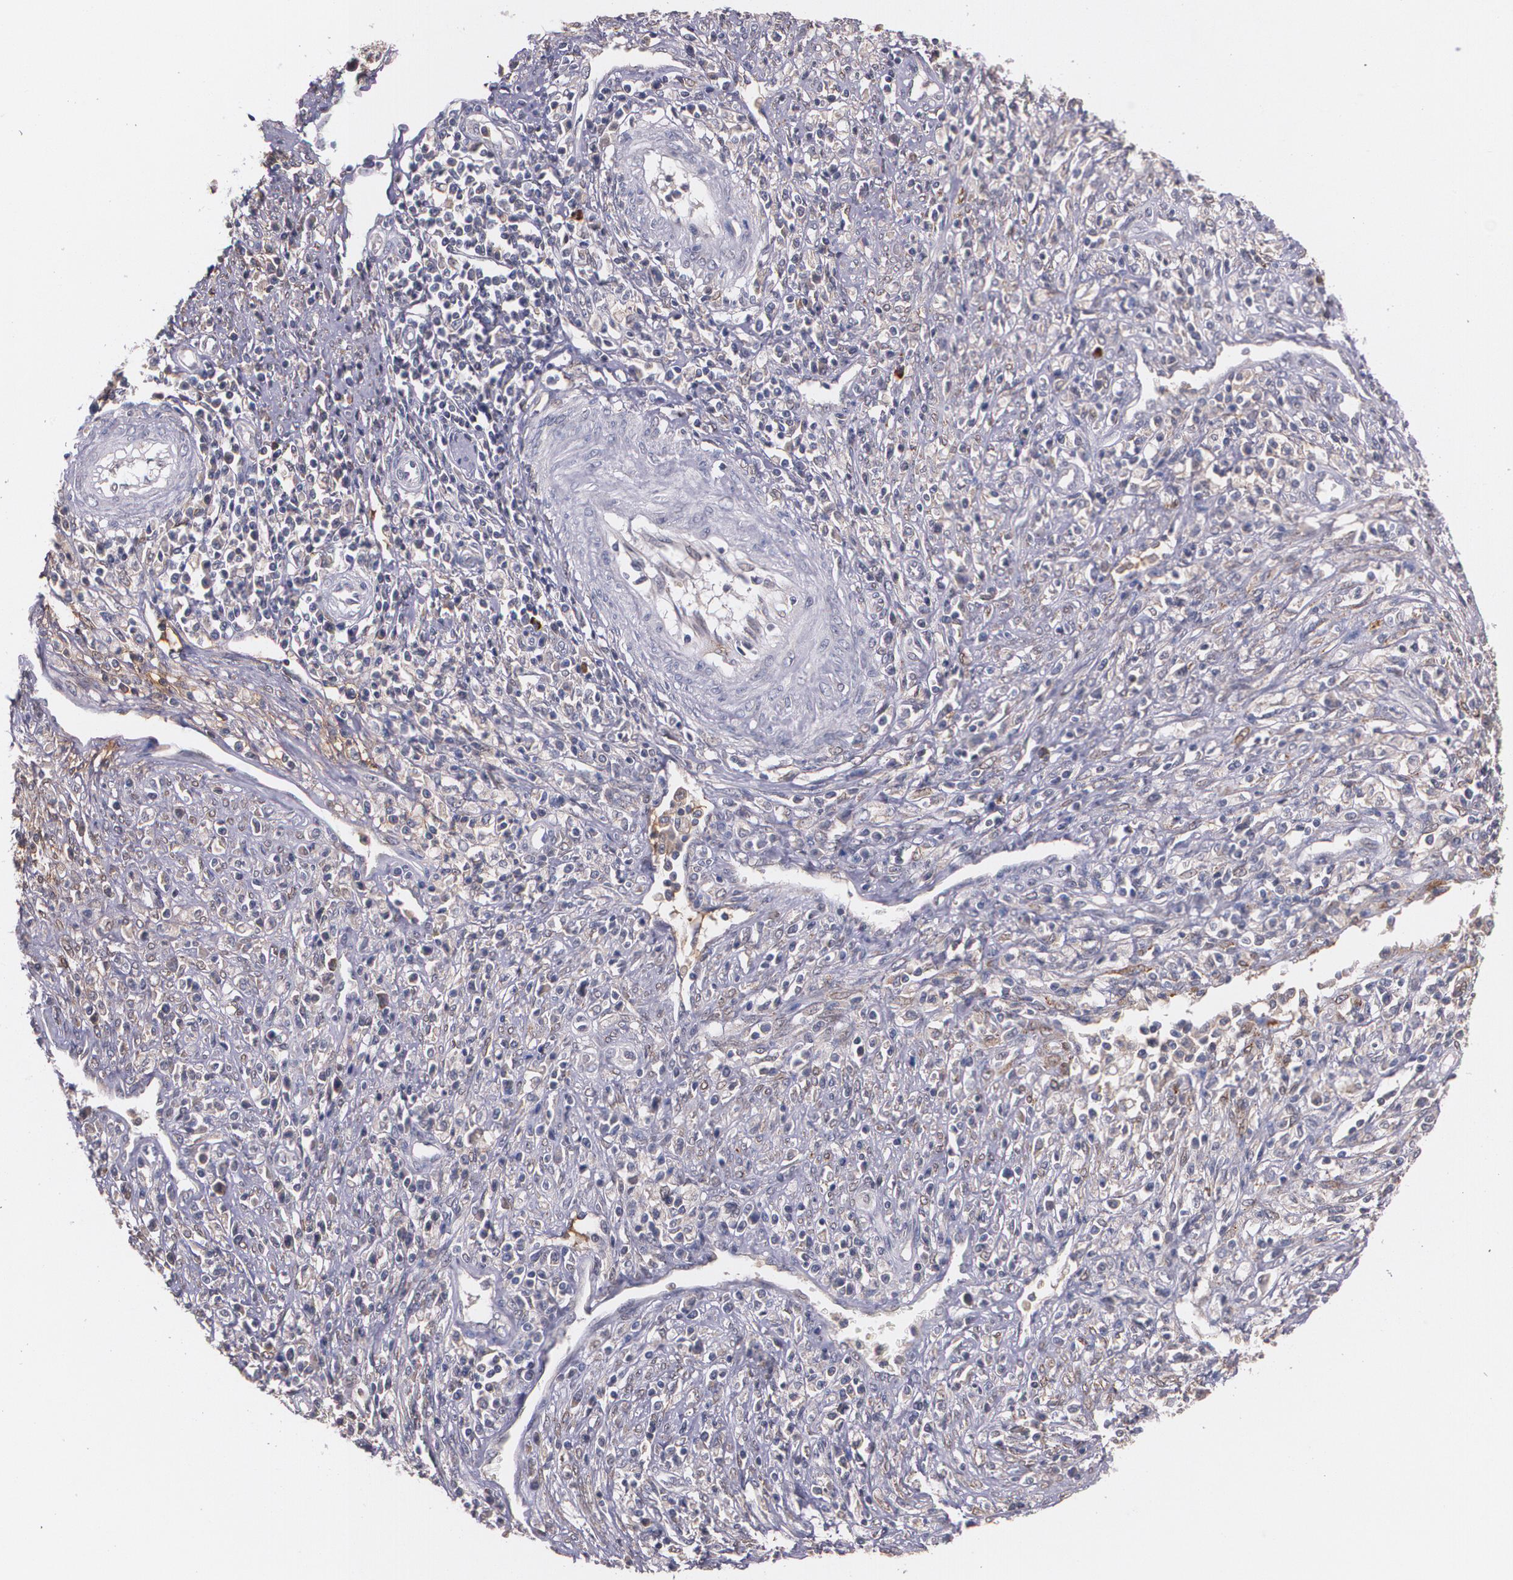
{"staining": {"intensity": "weak", "quantity": "<25%", "location": "cytoplasmic/membranous"}, "tissue": "cervical cancer", "cell_type": "Tumor cells", "image_type": "cancer", "snomed": [{"axis": "morphology", "description": "Adenocarcinoma, NOS"}, {"axis": "topography", "description": "Cervix"}], "caption": "This is an IHC photomicrograph of human adenocarcinoma (cervical). There is no expression in tumor cells.", "gene": "IFNGR2", "patient": {"sex": "female", "age": 36}}